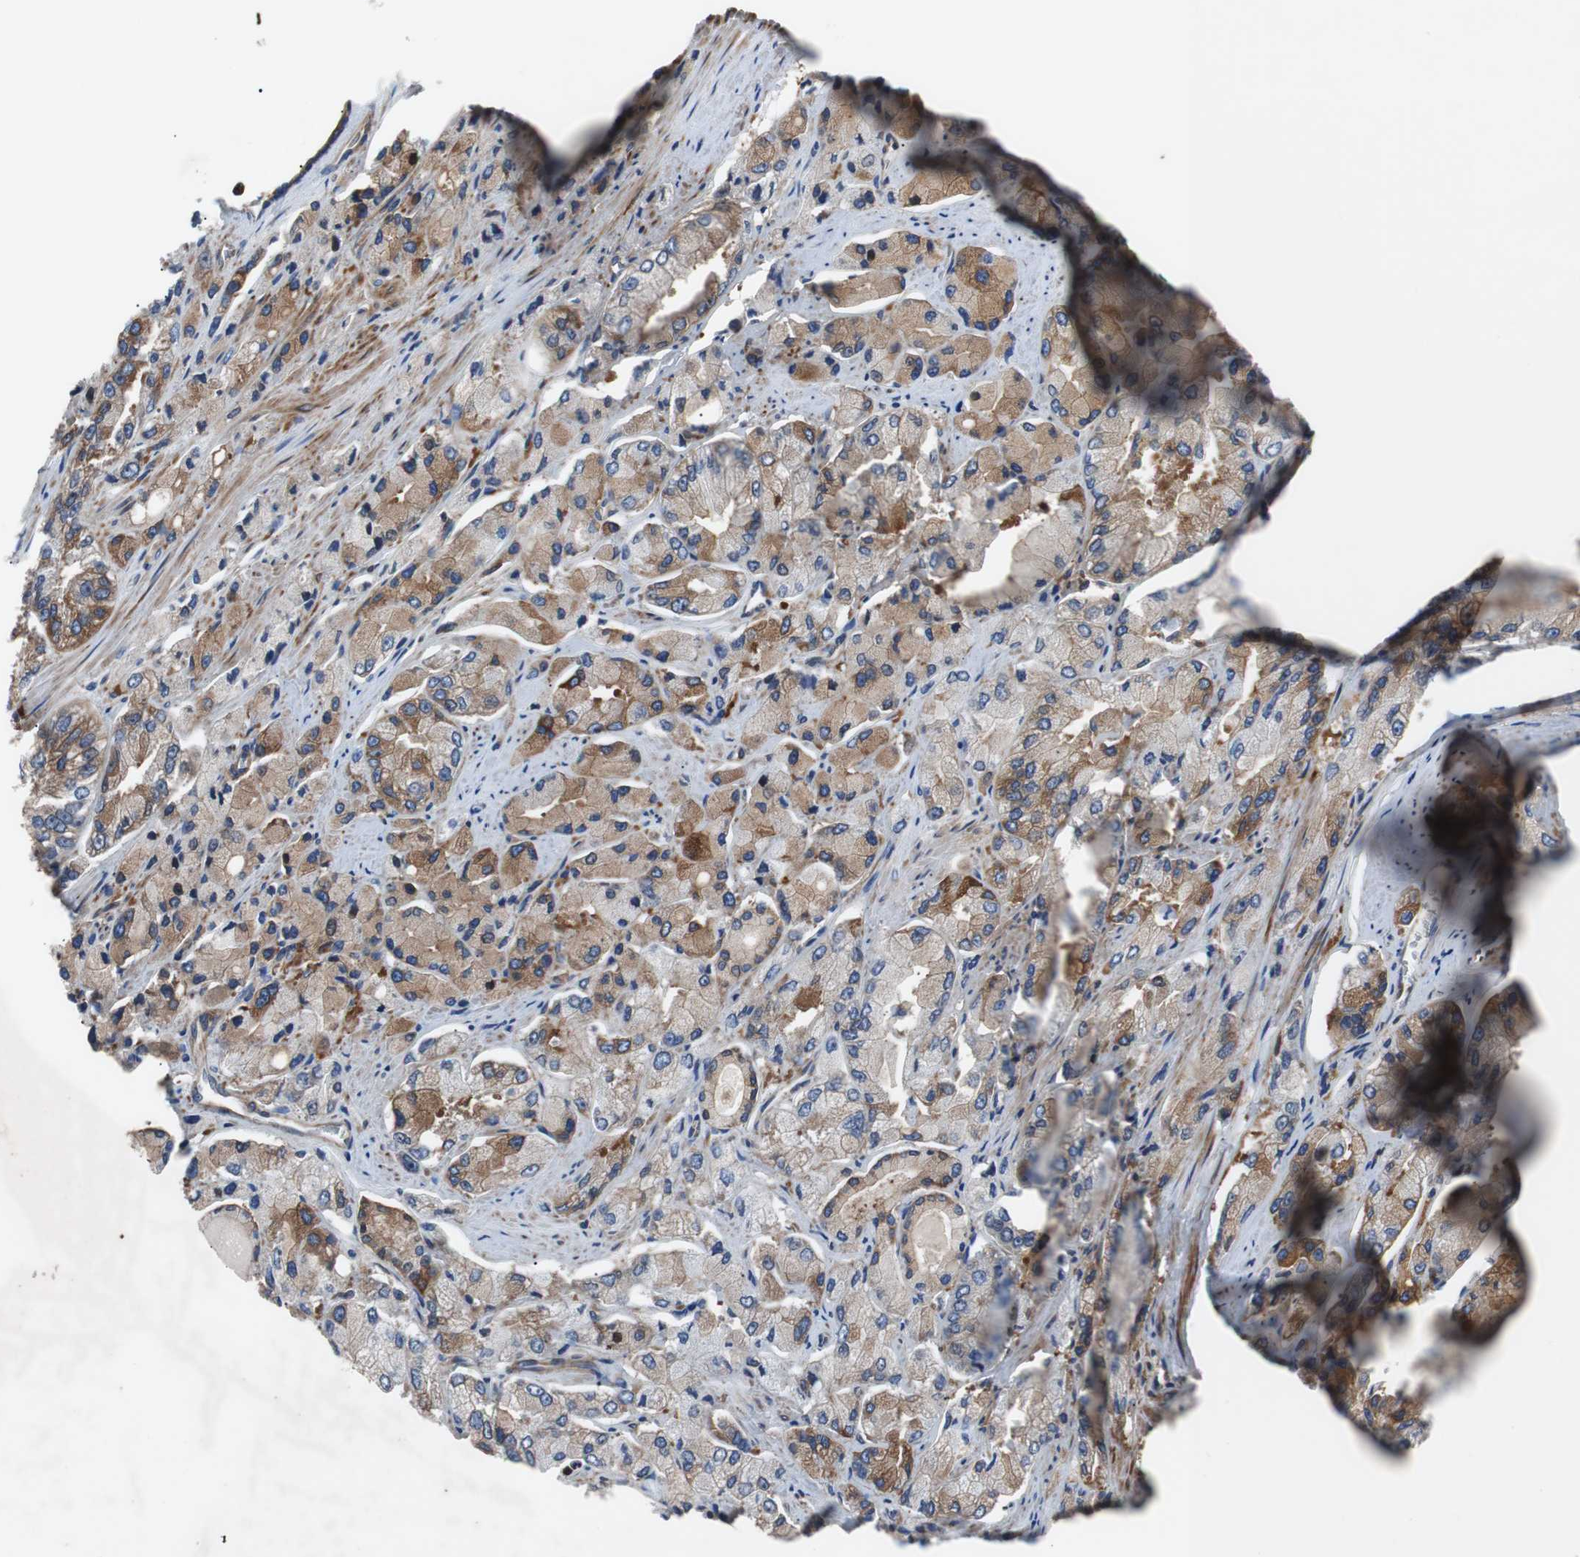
{"staining": {"intensity": "strong", "quantity": "25%-75%", "location": "cytoplasmic/membranous"}, "tissue": "prostate cancer", "cell_type": "Tumor cells", "image_type": "cancer", "snomed": [{"axis": "morphology", "description": "Adenocarcinoma, High grade"}, {"axis": "topography", "description": "Prostate"}], "caption": "This is a photomicrograph of IHC staining of prostate adenocarcinoma (high-grade), which shows strong positivity in the cytoplasmic/membranous of tumor cells.", "gene": "GYS1", "patient": {"sex": "male", "age": 58}}